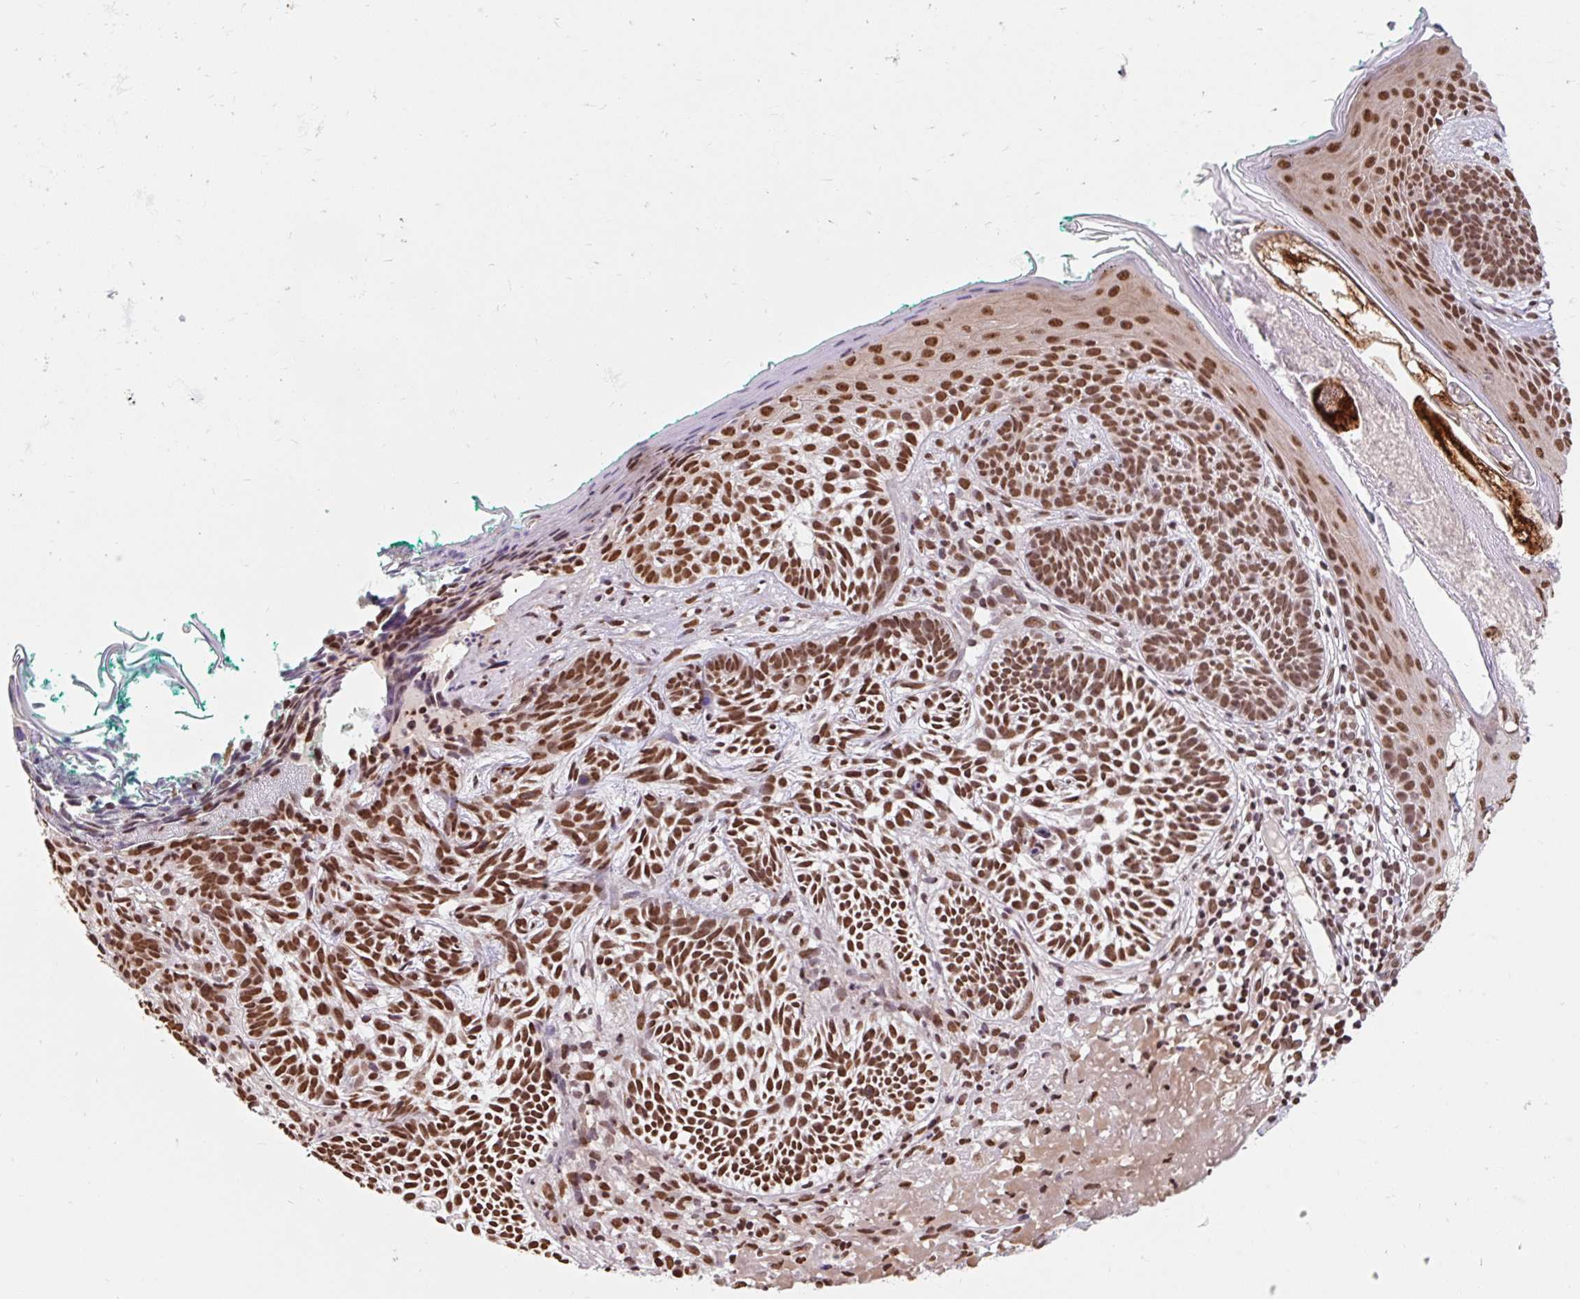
{"staining": {"intensity": "strong", "quantity": ">75%", "location": "nuclear"}, "tissue": "skin cancer", "cell_type": "Tumor cells", "image_type": "cancer", "snomed": [{"axis": "morphology", "description": "Basal cell carcinoma"}, {"axis": "topography", "description": "Skin"}], "caption": "Tumor cells reveal high levels of strong nuclear staining in about >75% of cells in basal cell carcinoma (skin).", "gene": "BICRA", "patient": {"sex": "male", "age": 68}}